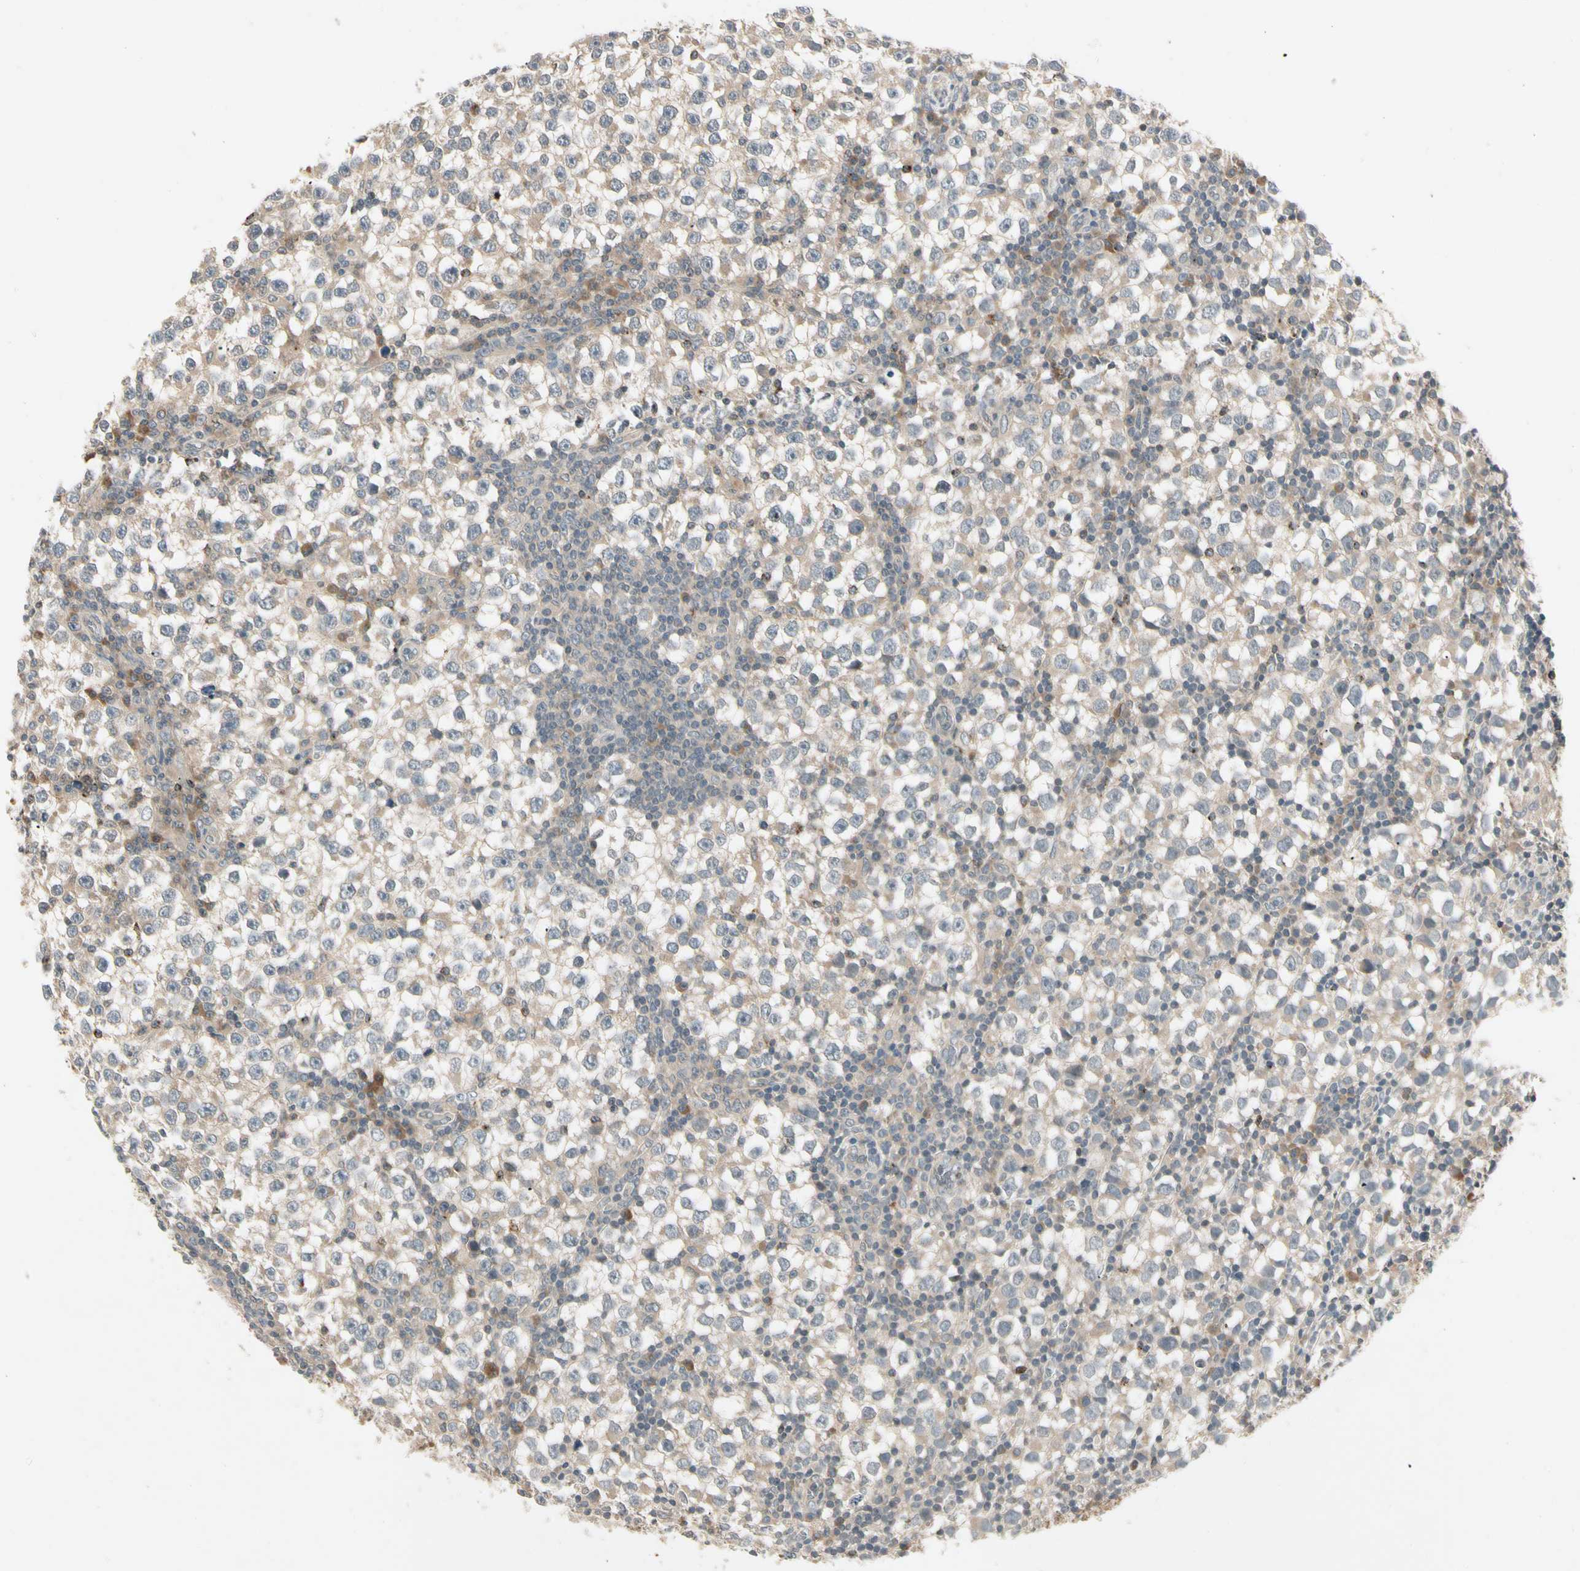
{"staining": {"intensity": "weak", "quantity": ">75%", "location": "cytoplasmic/membranous"}, "tissue": "testis cancer", "cell_type": "Tumor cells", "image_type": "cancer", "snomed": [{"axis": "morphology", "description": "Seminoma, NOS"}, {"axis": "topography", "description": "Testis"}], "caption": "About >75% of tumor cells in human seminoma (testis) reveal weak cytoplasmic/membranous protein expression as visualized by brown immunohistochemical staining.", "gene": "CCL4", "patient": {"sex": "male", "age": 65}}